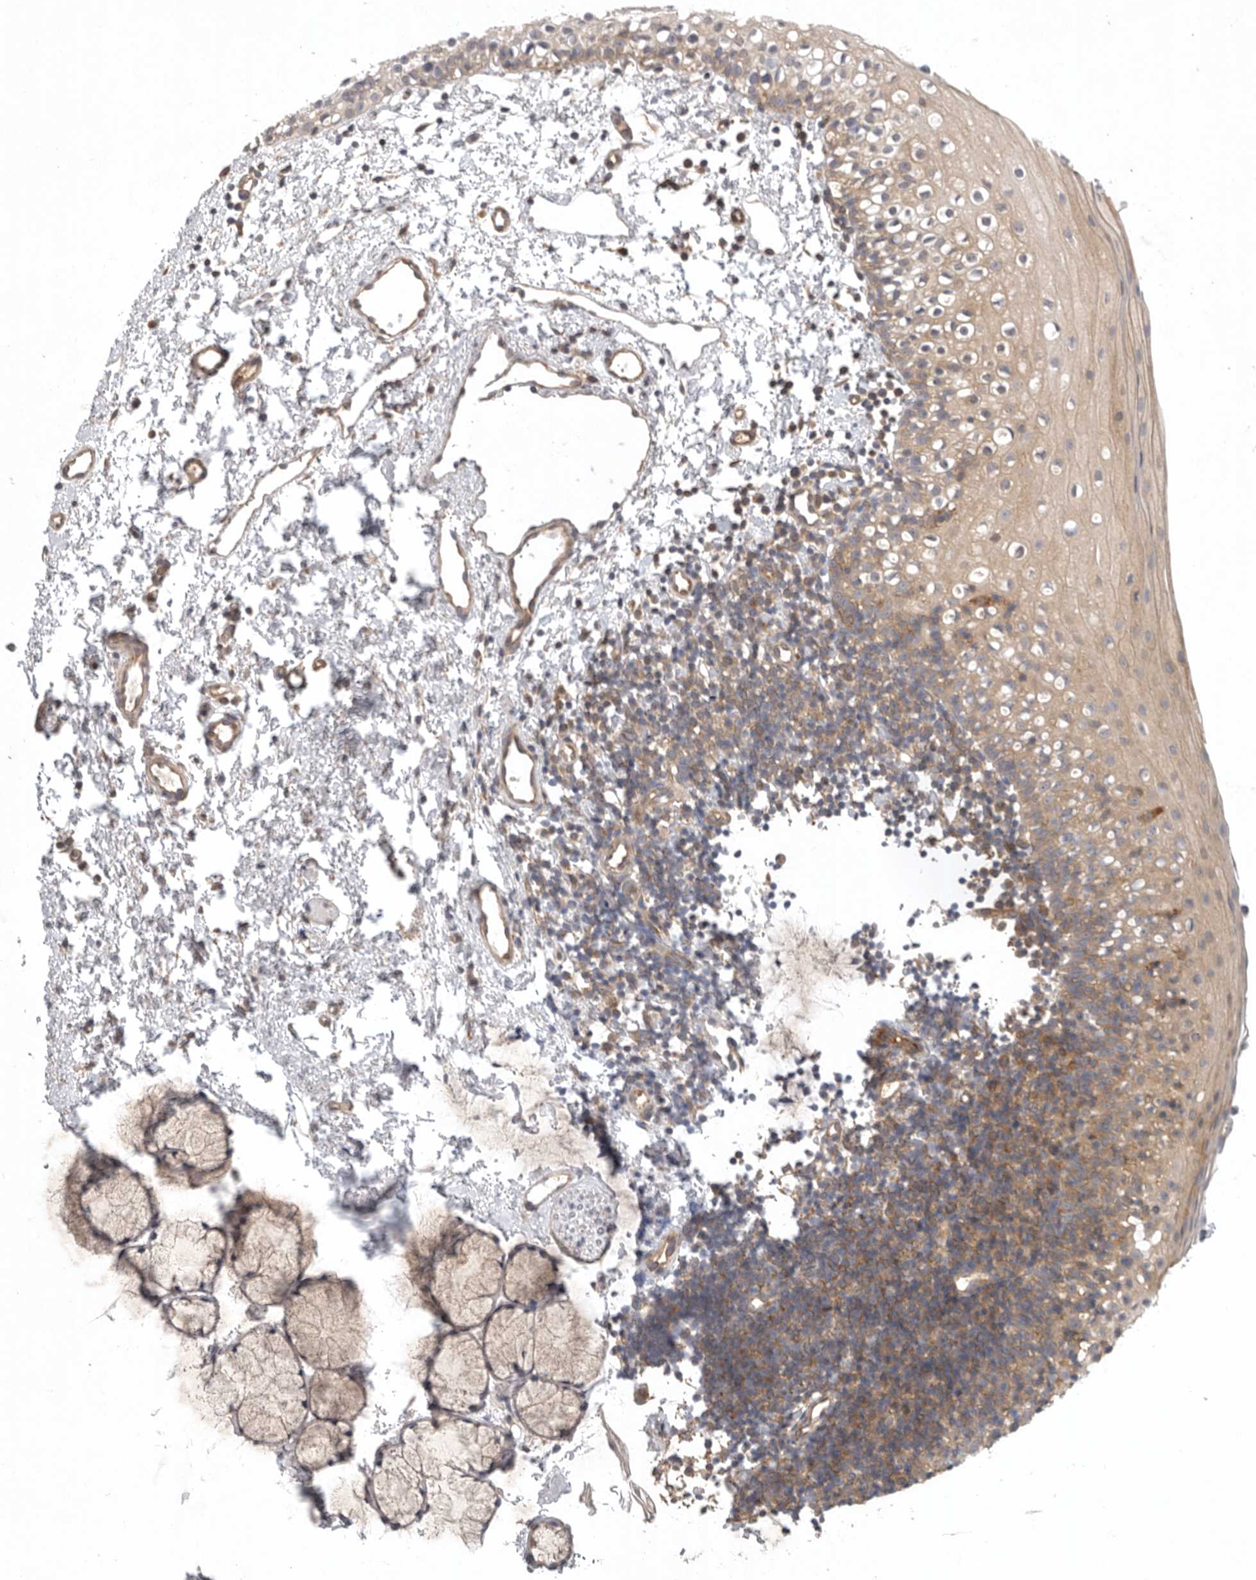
{"staining": {"intensity": "weak", "quantity": "25%-75%", "location": "cytoplasmic/membranous"}, "tissue": "oral mucosa", "cell_type": "Squamous epithelial cells", "image_type": "normal", "snomed": [{"axis": "morphology", "description": "Normal tissue, NOS"}, {"axis": "topography", "description": "Oral tissue"}], "caption": "A low amount of weak cytoplasmic/membranous staining is appreciated in about 25%-75% of squamous epithelial cells in normal oral mucosa.", "gene": "C1orf109", "patient": {"sex": "male", "age": 28}}